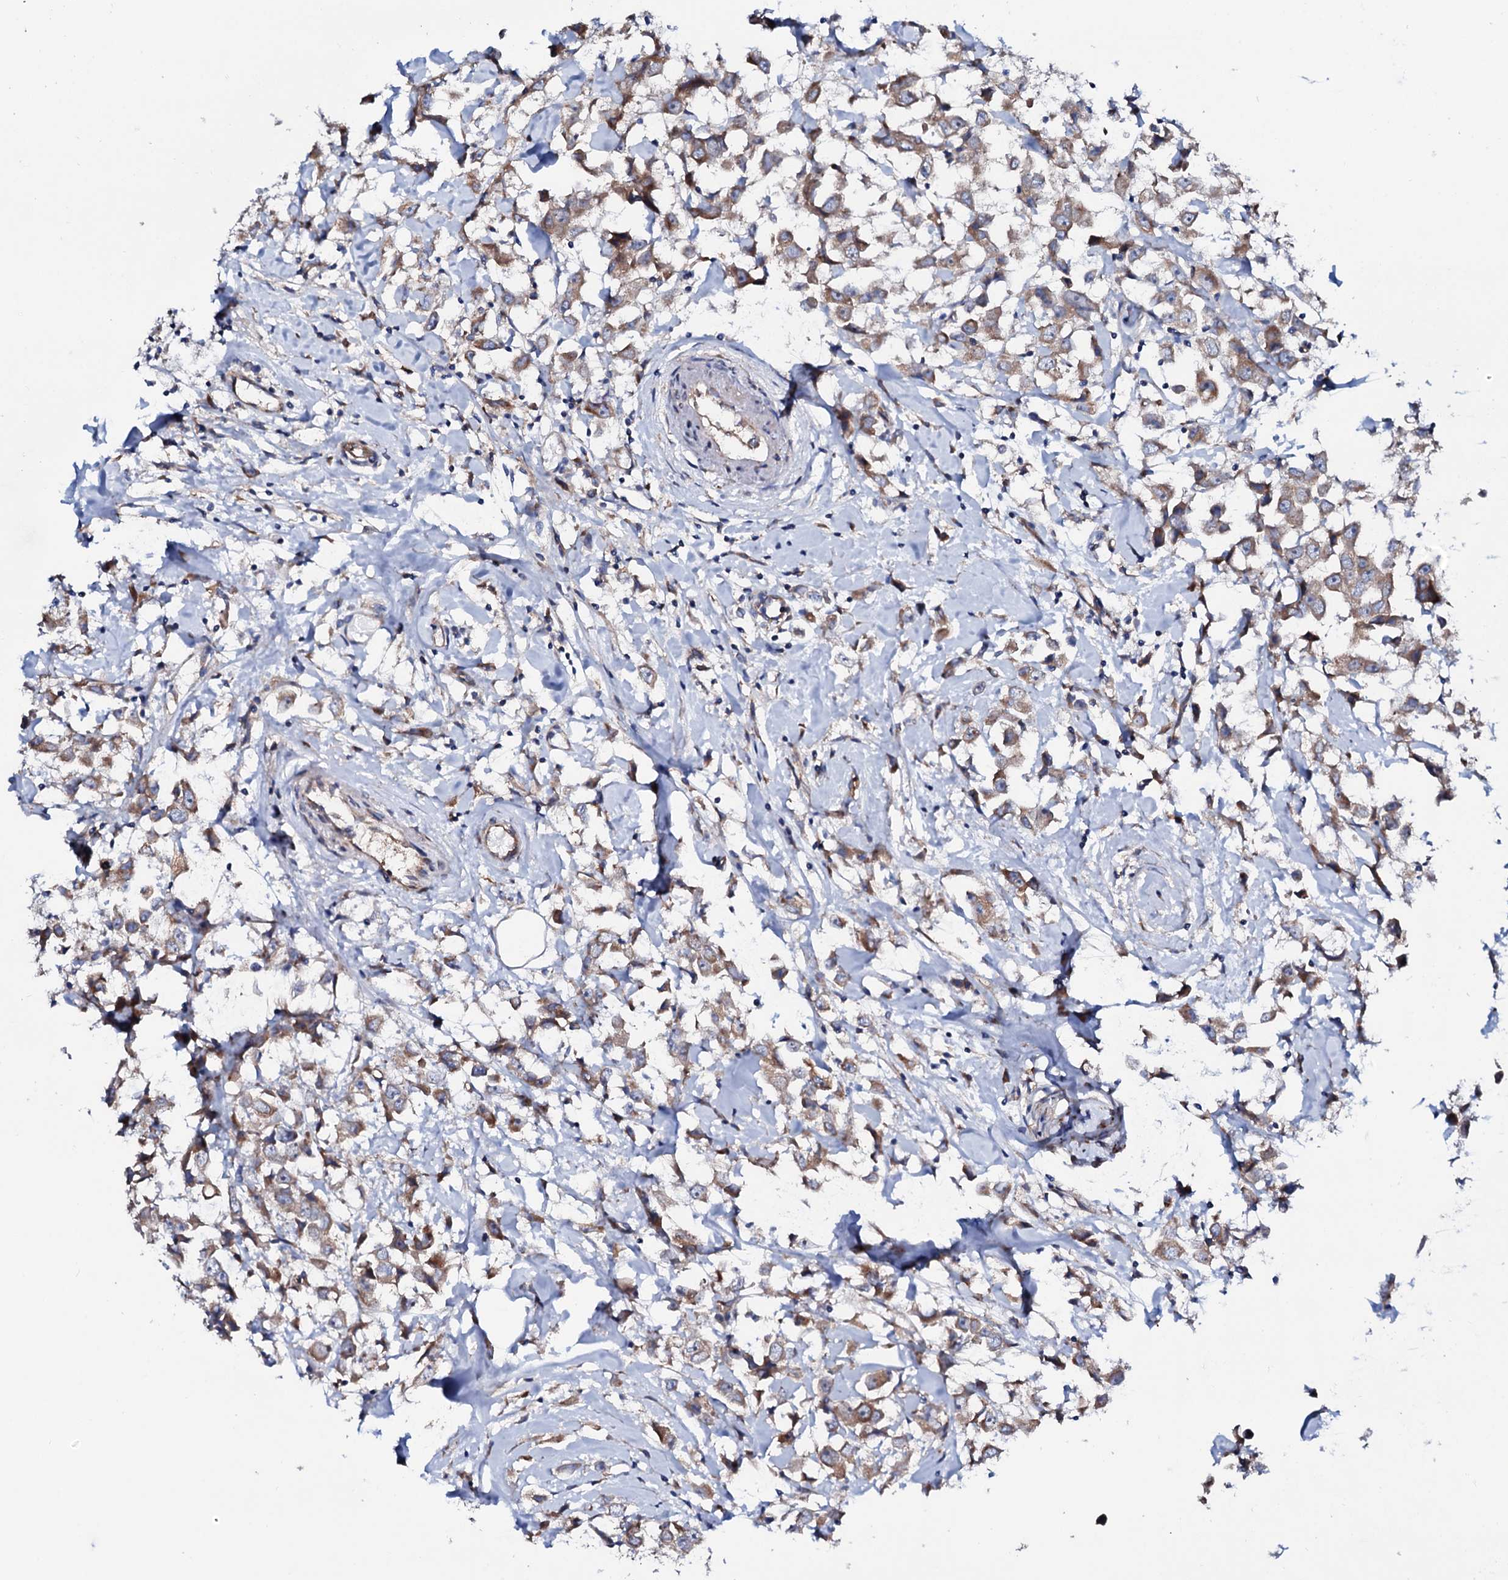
{"staining": {"intensity": "moderate", "quantity": ">75%", "location": "cytoplasmic/membranous"}, "tissue": "breast cancer", "cell_type": "Tumor cells", "image_type": "cancer", "snomed": [{"axis": "morphology", "description": "Duct carcinoma"}, {"axis": "topography", "description": "Breast"}], "caption": "Moderate cytoplasmic/membranous staining is identified in approximately >75% of tumor cells in breast cancer. (DAB (3,3'-diaminobenzidine) IHC with brightfield microscopy, high magnification).", "gene": "STARD13", "patient": {"sex": "female", "age": 61}}